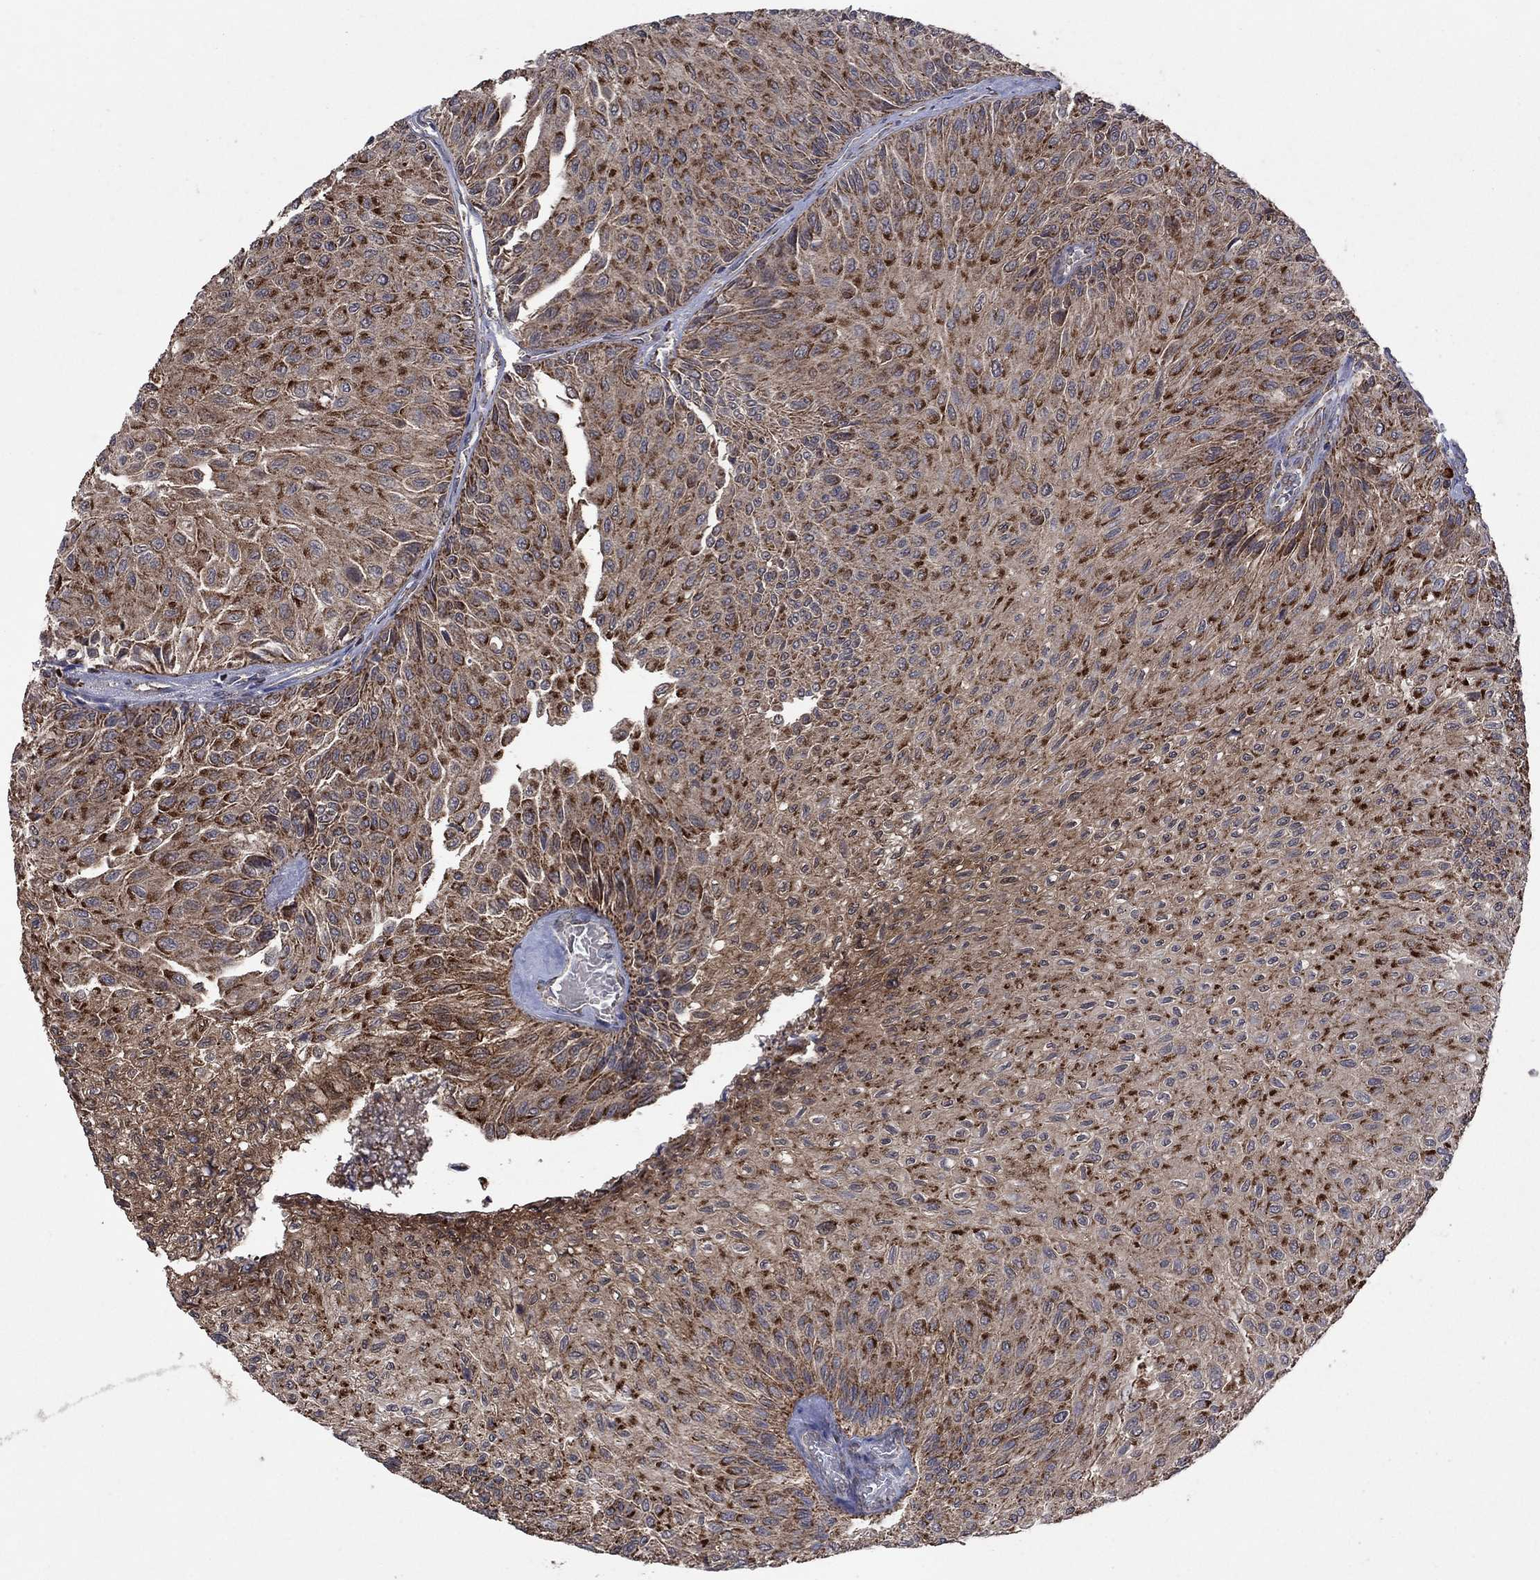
{"staining": {"intensity": "strong", "quantity": "25%-75%", "location": "cytoplasmic/membranous"}, "tissue": "urothelial cancer", "cell_type": "Tumor cells", "image_type": "cancer", "snomed": [{"axis": "morphology", "description": "Urothelial carcinoma, Low grade"}, {"axis": "topography", "description": "Urinary bladder"}], "caption": "An IHC image of neoplastic tissue is shown. Protein staining in brown labels strong cytoplasmic/membranous positivity in urothelial cancer within tumor cells.", "gene": "DPH1", "patient": {"sex": "male", "age": 78}}